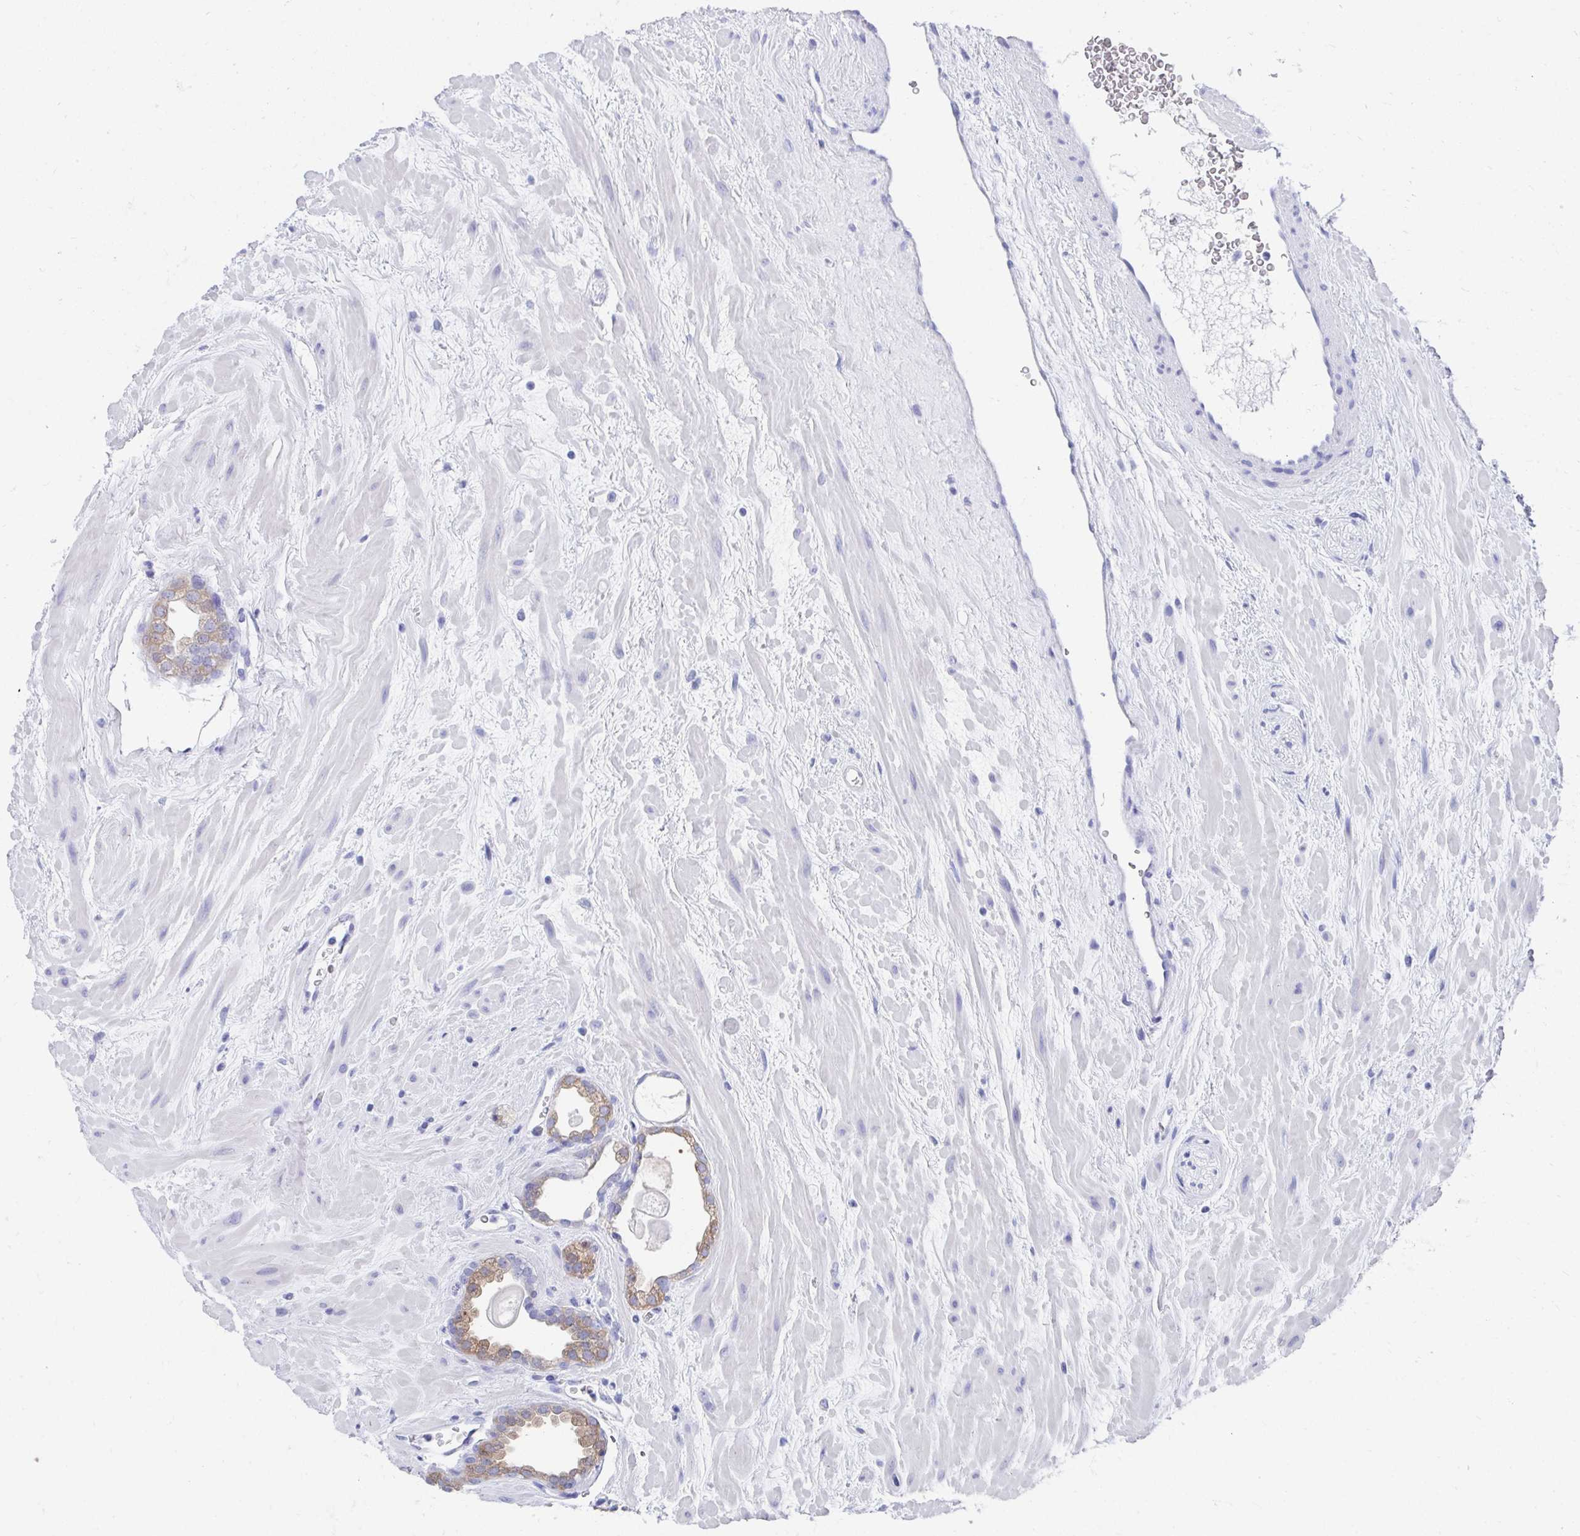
{"staining": {"intensity": "weak", "quantity": "25%-75%", "location": "cytoplasmic/membranous"}, "tissue": "prostate cancer", "cell_type": "Tumor cells", "image_type": "cancer", "snomed": [{"axis": "morphology", "description": "Adenocarcinoma, Low grade"}, {"axis": "topography", "description": "Prostate"}], "caption": "Human adenocarcinoma (low-grade) (prostate) stained for a protein (brown) displays weak cytoplasmic/membranous positive positivity in approximately 25%-75% of tumor cells.", "gene": "HGD", "patient": {"sex": "male", "age": 62}}